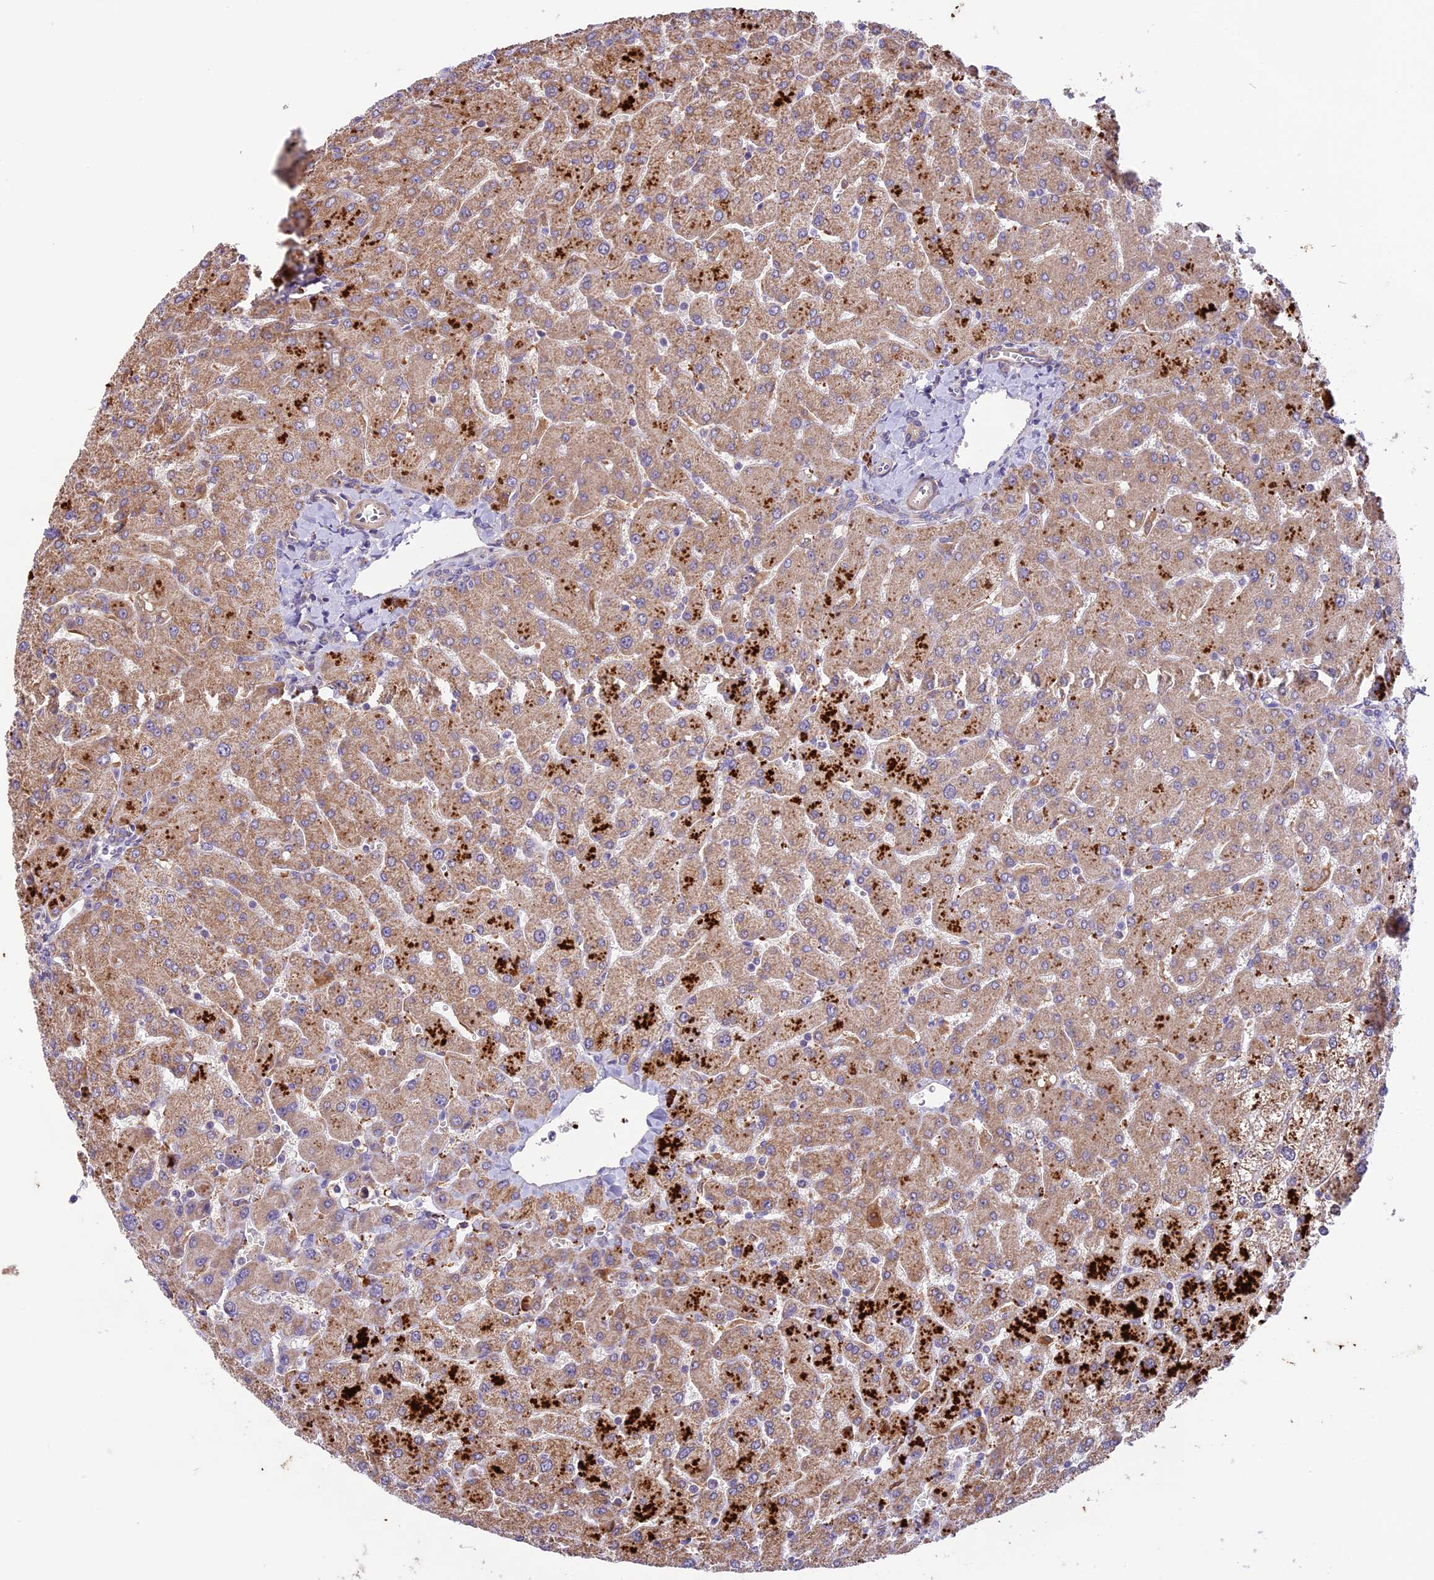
{"staining": {"intensity": "negative", "quantity": "none", "location": "none"}, "tissue": "liver", "cell_type": "Cholangiocytes", "image_type": "normal", "snomed": [{"axis": "morphology", "description": "Normal tissue, NOS"}, {"axis": "topography", "description": "Liver"}], "caption": "DAB immunohistochemical staining of benign human liver displays no significant staining in cholangiocytes.", "gene": "COG8", "patient": {"sex": "male", "age": 55}}